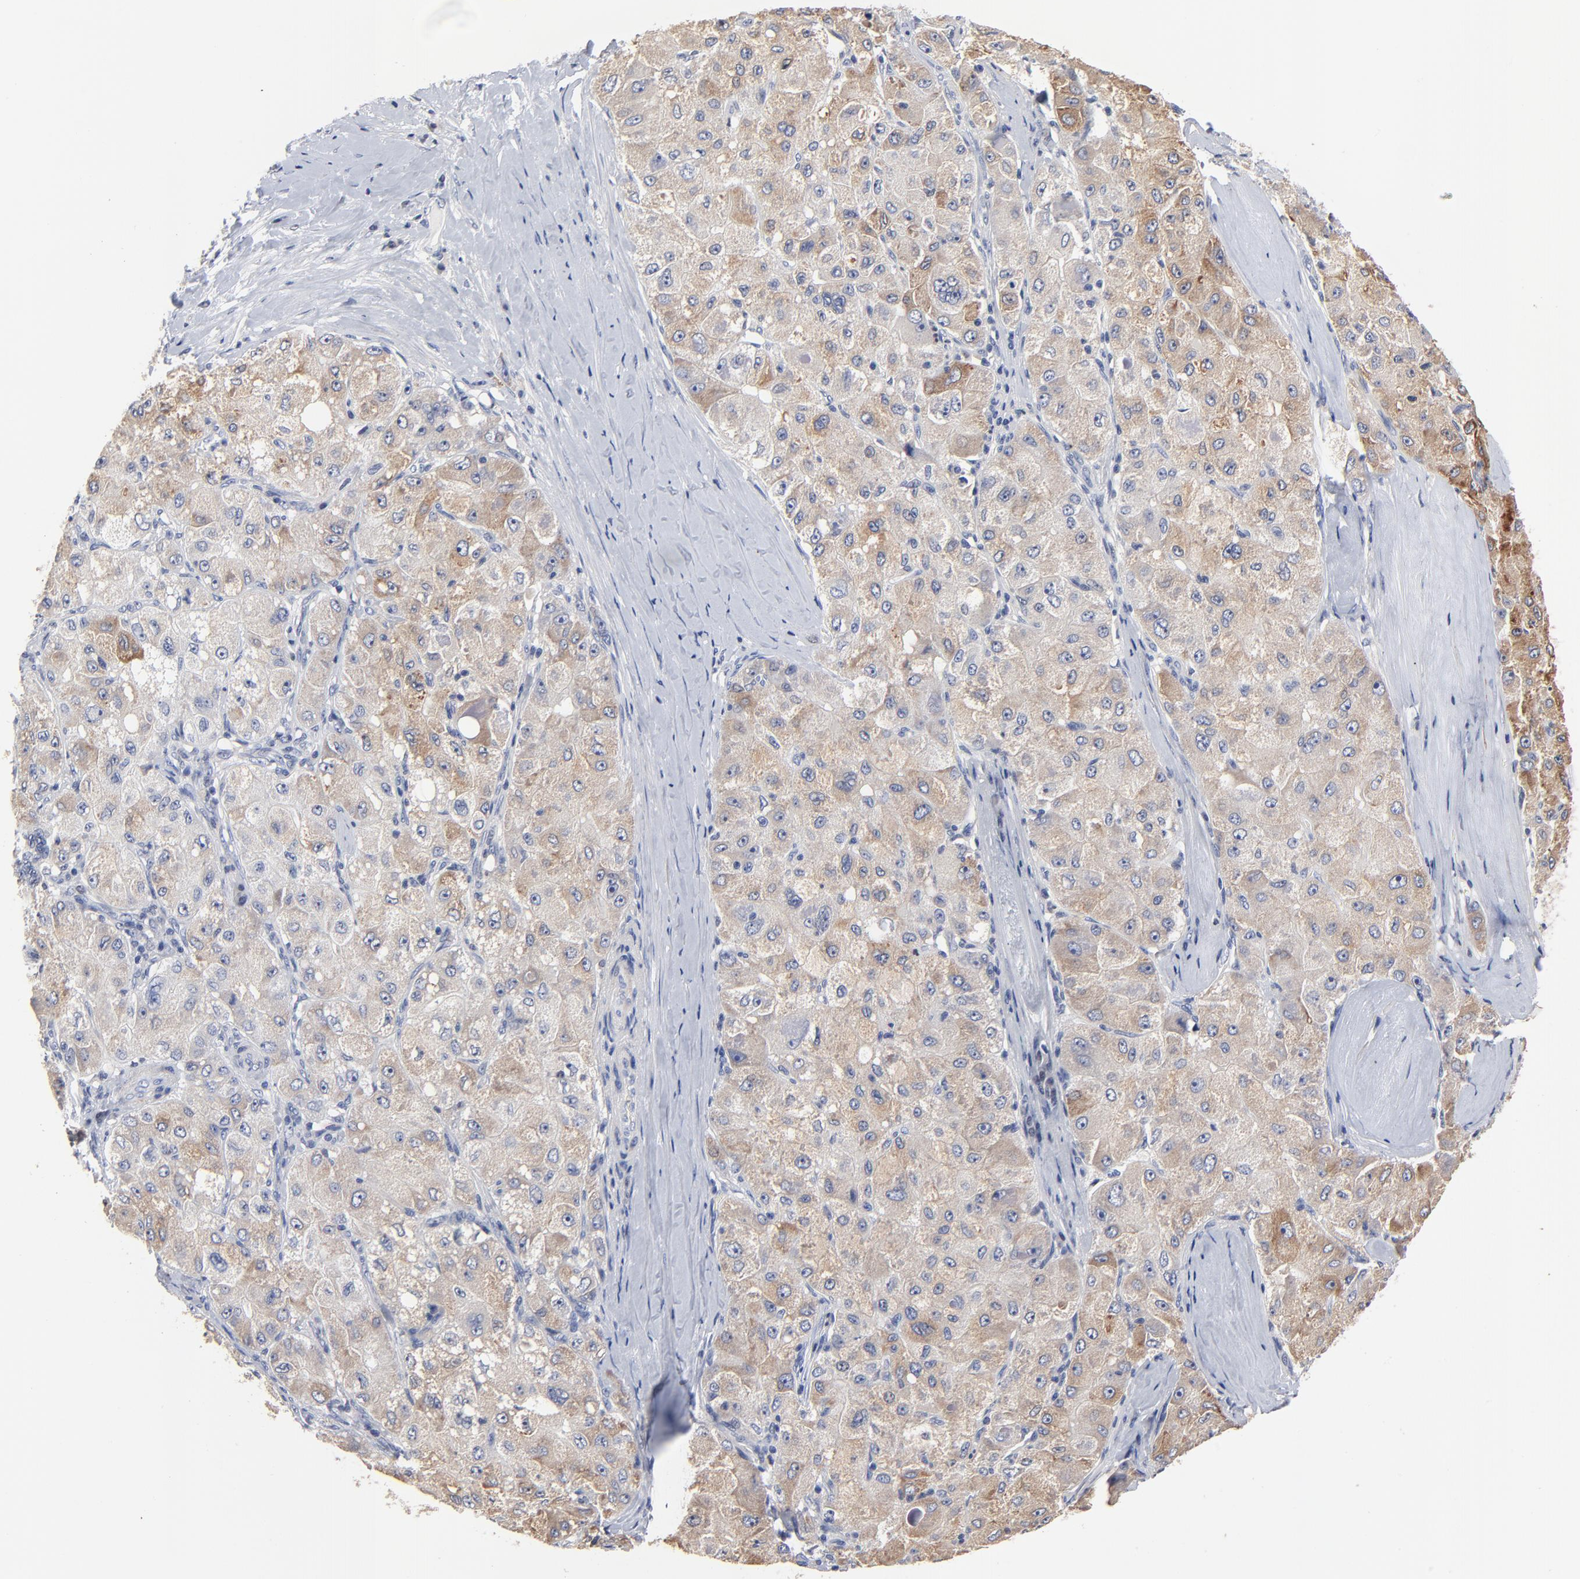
{"staining": {"intensity": "moderate", "quantity": ">75%", "location": "cytoplasmic/membranous"}, "tissue": "liver cancer", "cell_type": "Tumor cells", "image_type": "cancer", "snomed": [{"axis": "morphology", "description": "Carcinoma, Hepatocellular, NOS"}, {"axis": "topography", "description": "Liver"}], "caption": "A brown stain shows moderate cytoplasmic/membranous staining of a protein in human liver cancer (hepatocellular carcinoma) tumor cells.", "gene": "AADAC", "patient": {"sex": "male", "age": 80}}